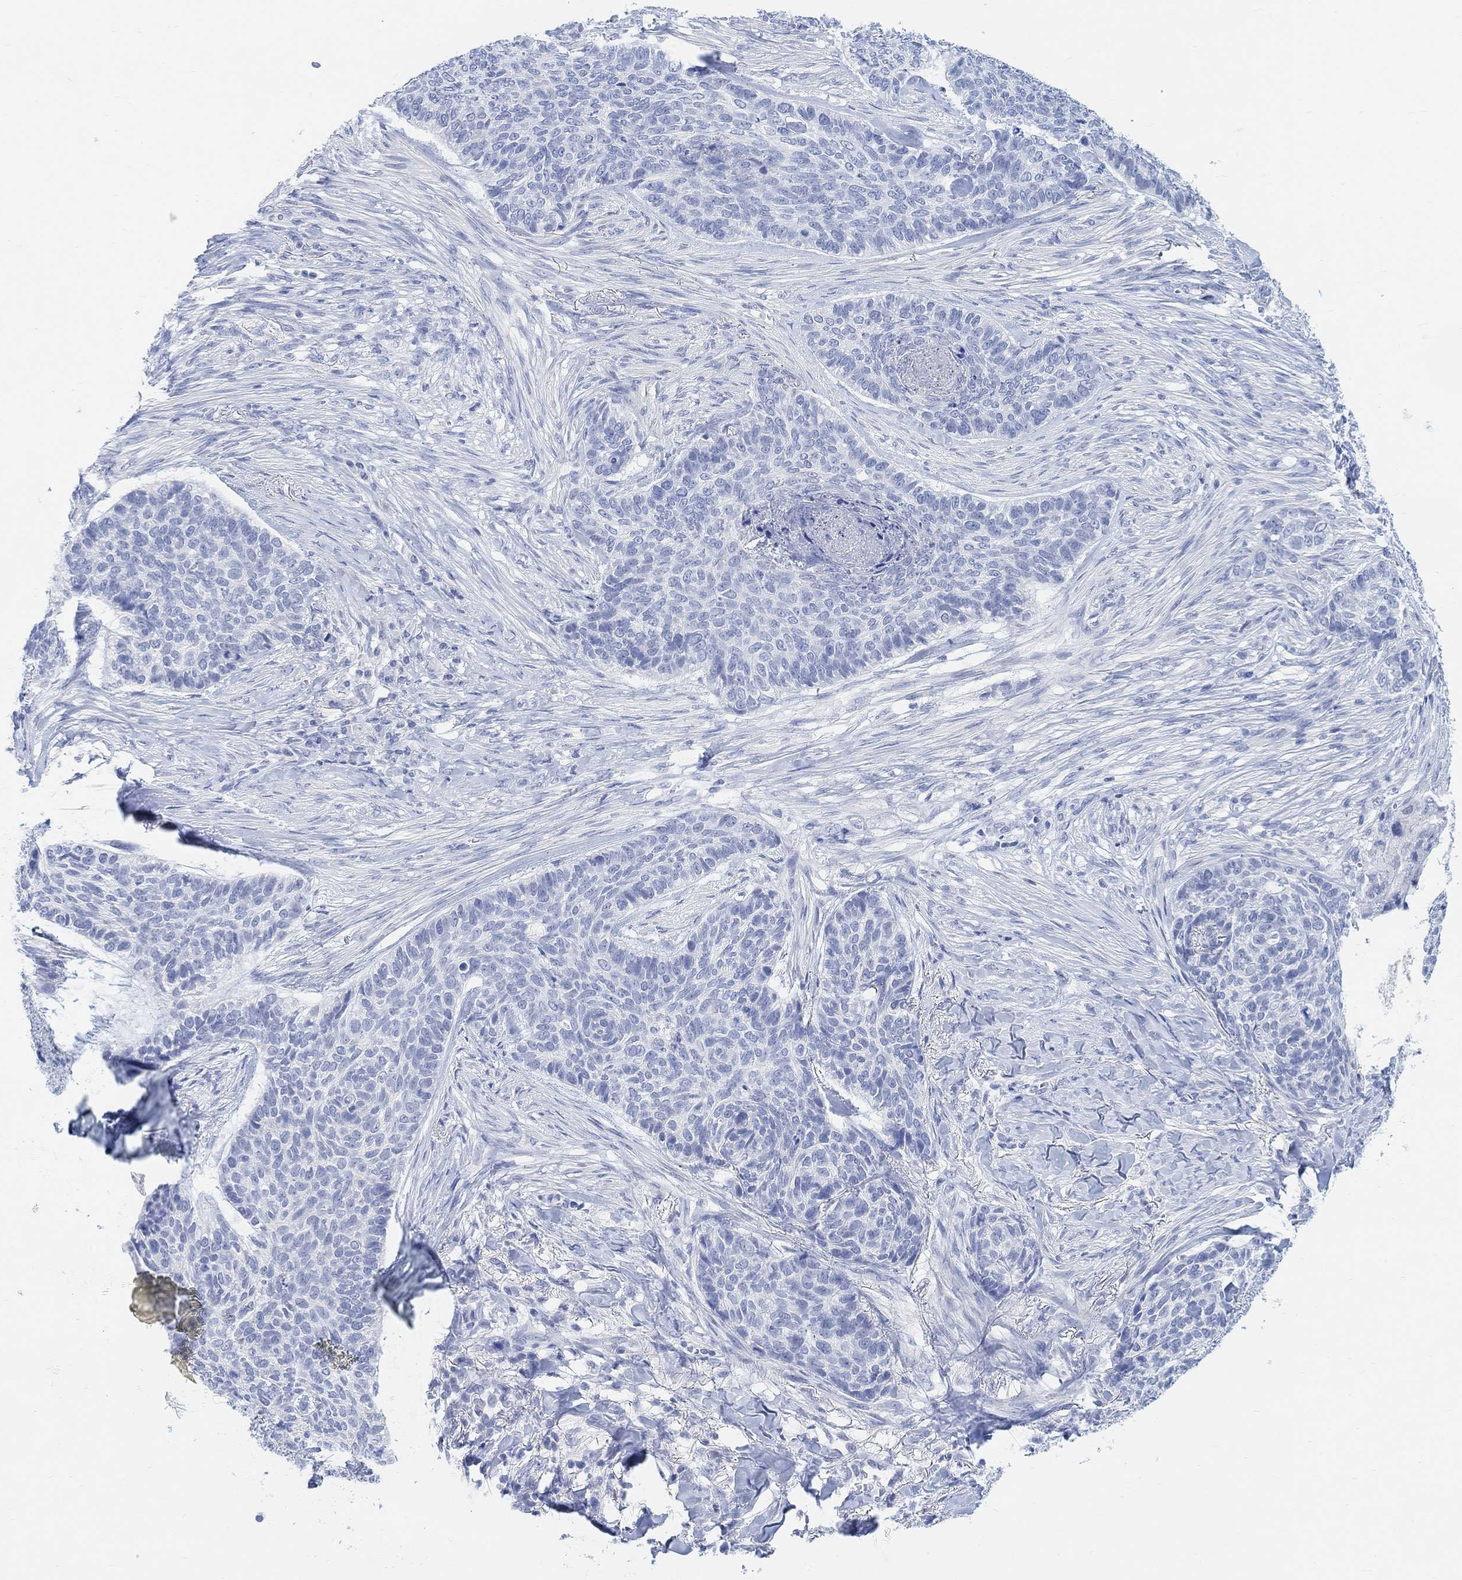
{"staining": {"intensity": "negative", "quantity": "none", "location": "none"}, "tissue": "skin cancer", "cell_type": "Tumor cells", "image_type": "cancer", "snomed": [{"axis": "morphology", "description": "Basal cell carcinoma"}, {"axis": "topography", "description": "Skin"}], "caption": "This is an immunohistochemistry (IHC) micrograph of human basal cell carcinoma (skin). There is no staining in tumor cells.", "gene": "ENO4", "patient": {"sex": "female", "age": 69}}